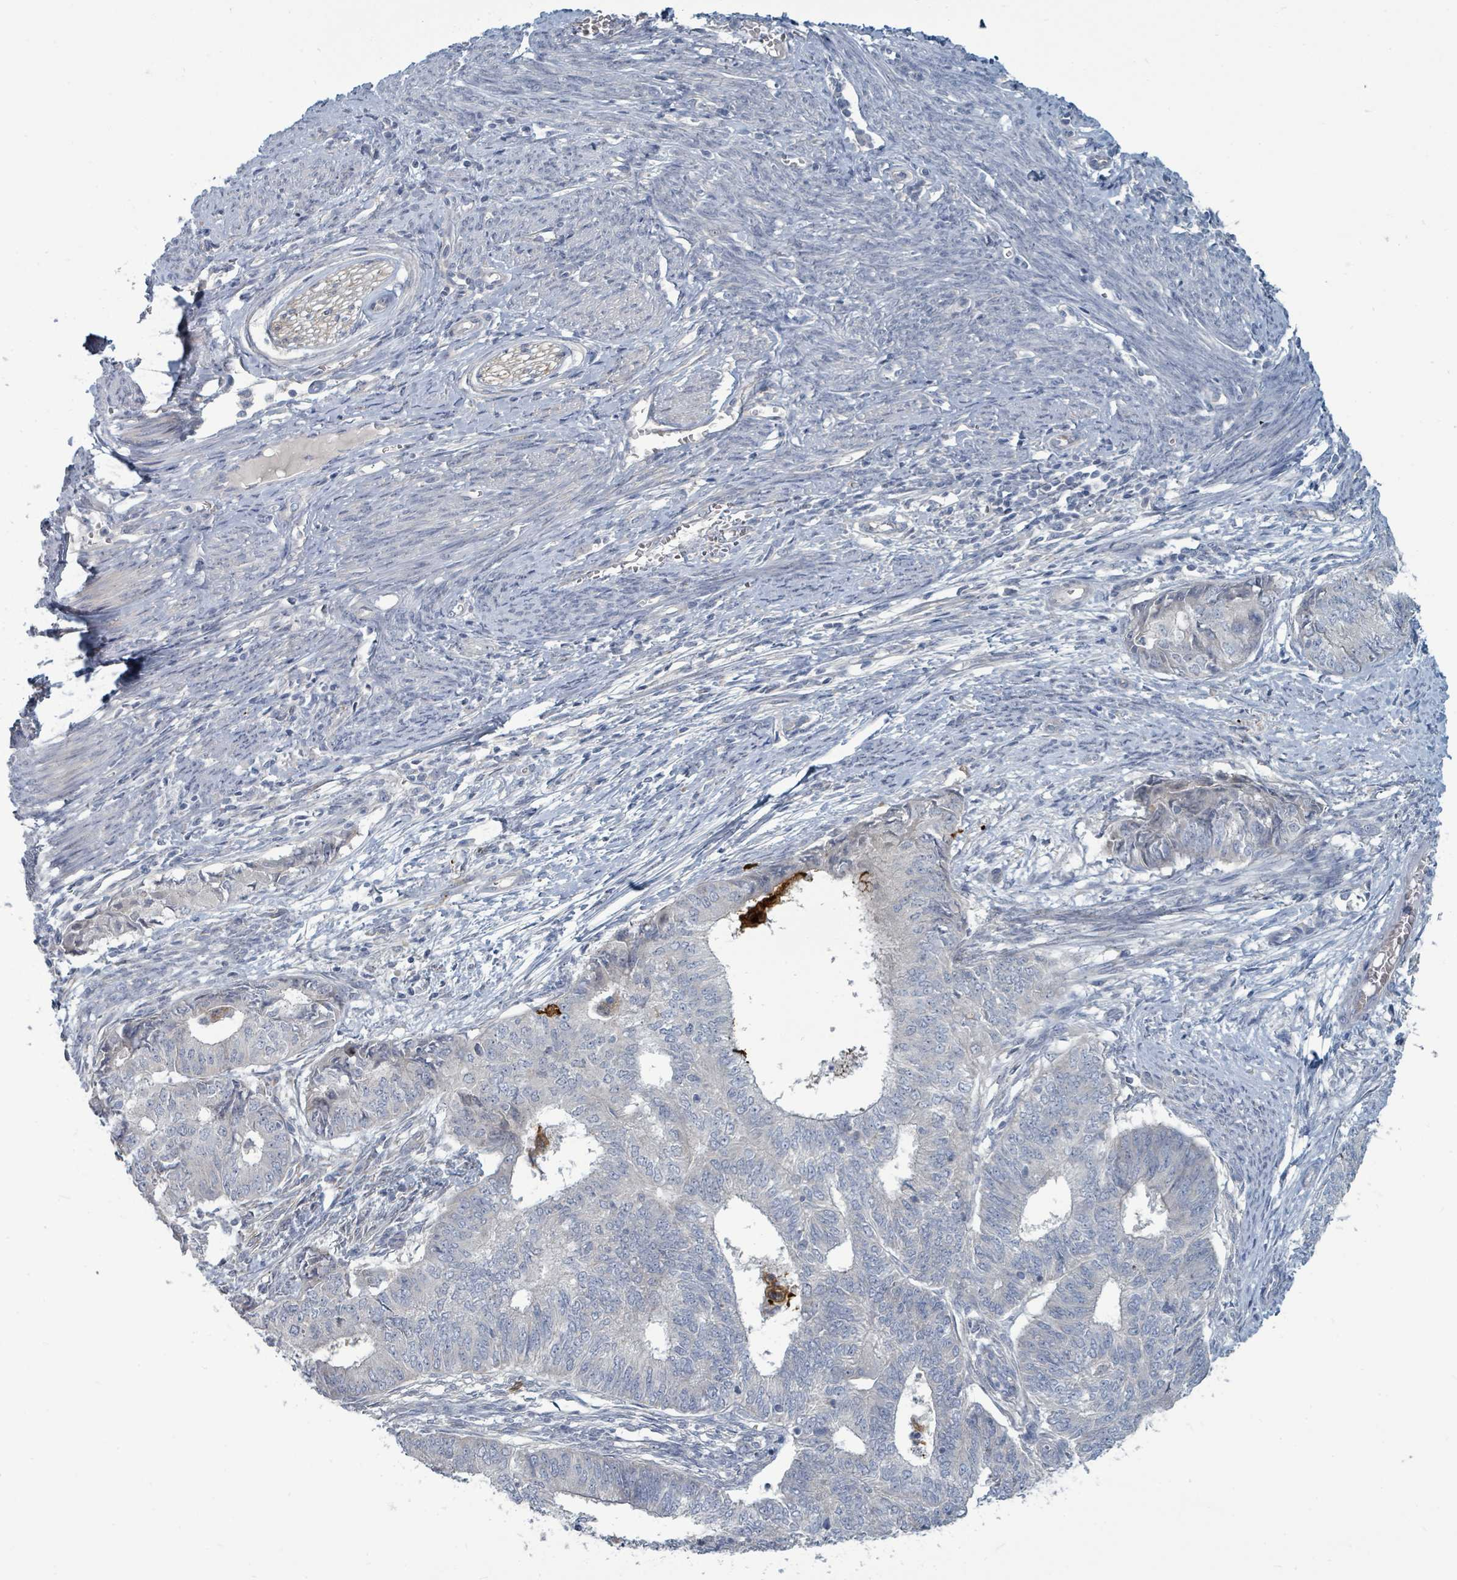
{"staining": {"intensity": "negative", "quantity": "none", "location": "none"}, "tissue": "endometrial cancer", "cell_type": "Tumor cells", "image_type": "cancer", "snomed": [{"axis": "morphology", "description": "Adenocarcinoma, NOS"}, {"axis": "topography", "description": "Endometrium"}], "caption": "Tumor cells show no significant expression in endometrial cancer. The staining was performed using DAB (3,3'-diaminobenzidine) to visualize the protein expression in brown, while the nuclei were stained in blue with hematoxylin (Magnification: 20x).", "gene": "TRDMT1", "patient": {"sex": "female", "age": 62}}